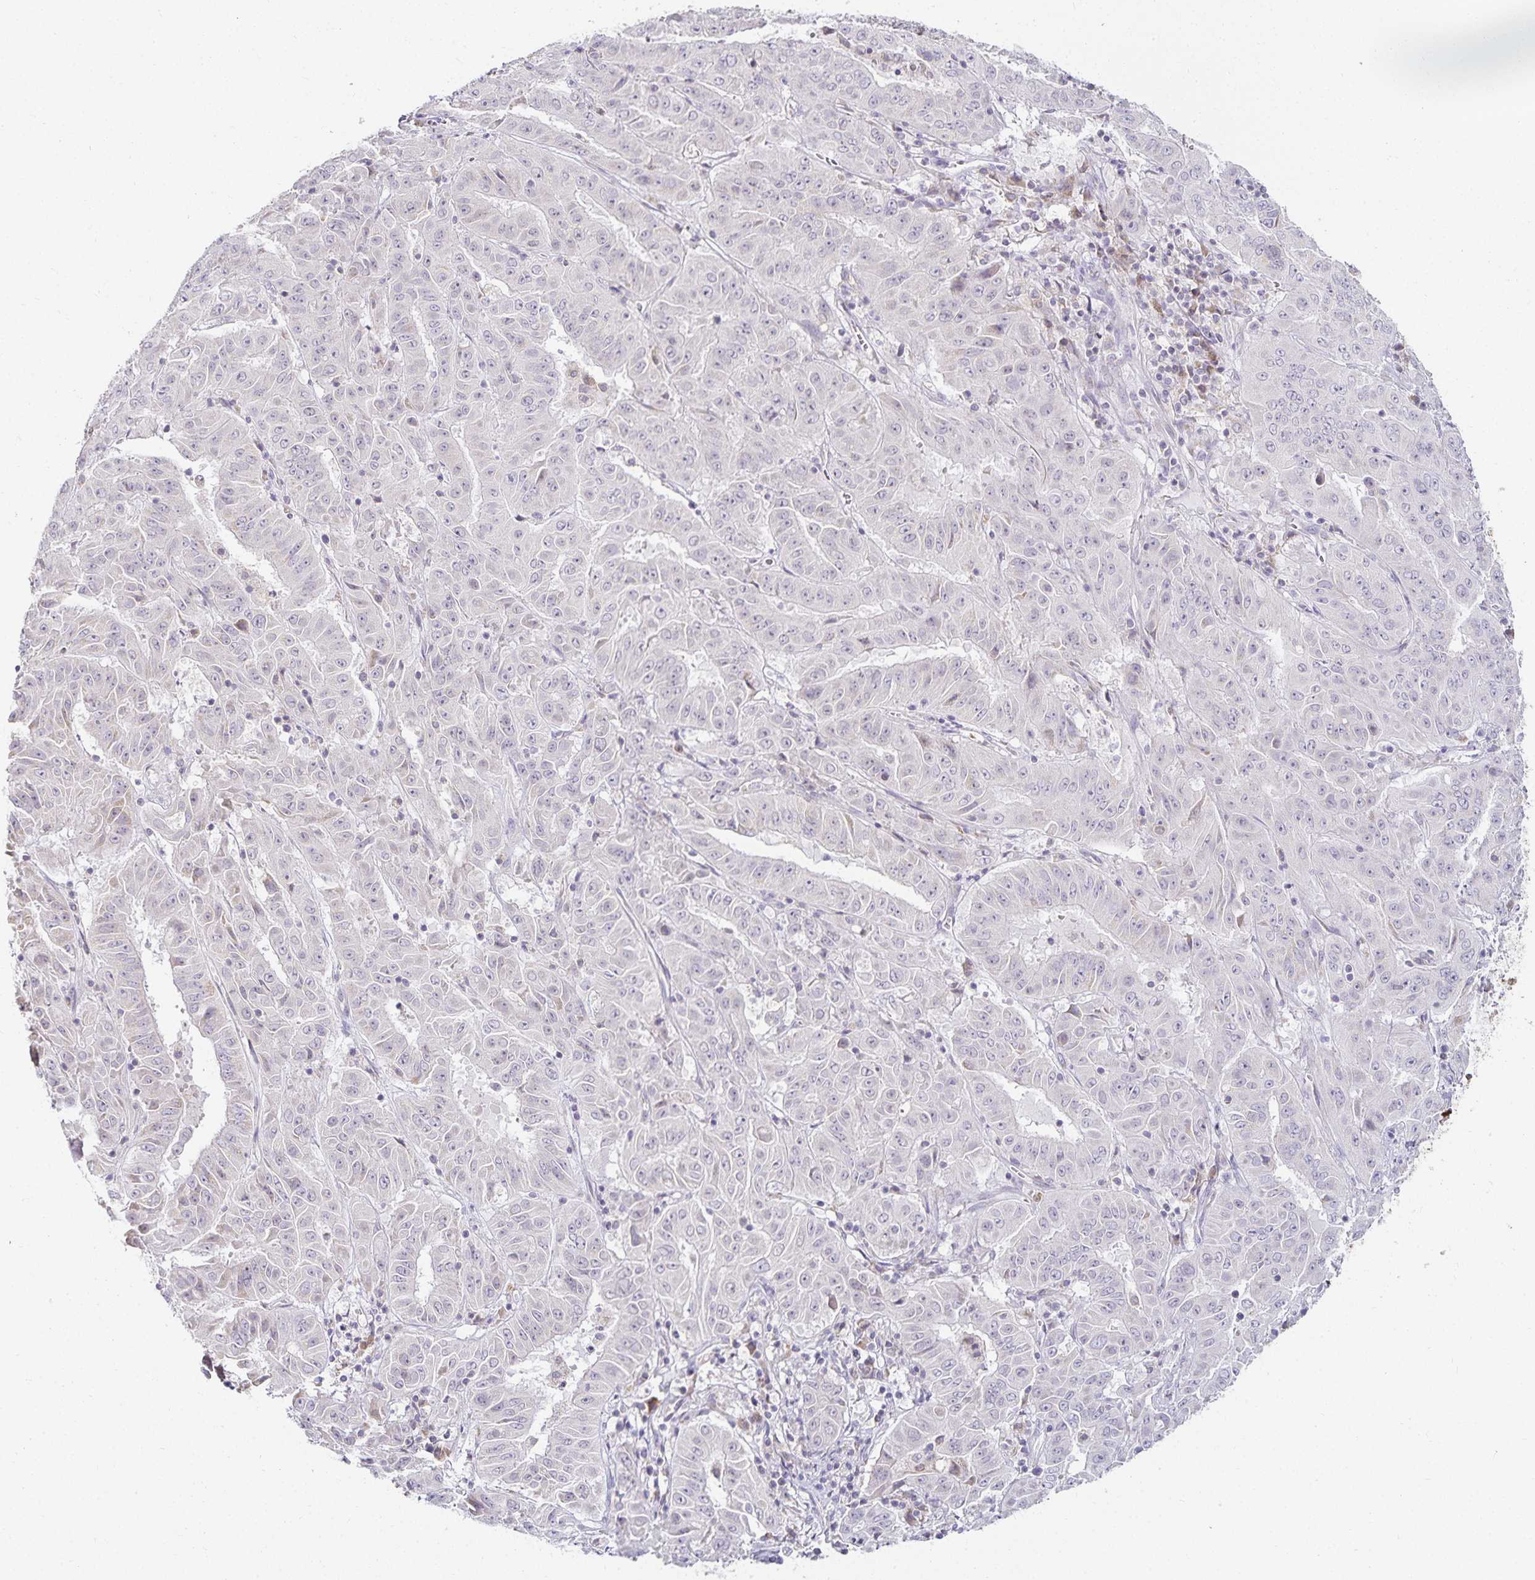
{"staining": {"intensity": "negative", "quantity": "none", "location": "none"}, "tissue": "pancreatic cancer", "cell_type": "Tumor cells", "image_type": "cancer", "snomed": [{"axis": "morphology", "description": "Adenocarcinoma, NOS"}, {"axis": "topography", "description": "Pancreas"}], "caption": "Tumor cells are negative for protein expression in human adenocarcinoma (pancreatic). (DAB IHC, high magnification).", "gene": "GP2", "patient": {"sex": "male", "age": 63}}